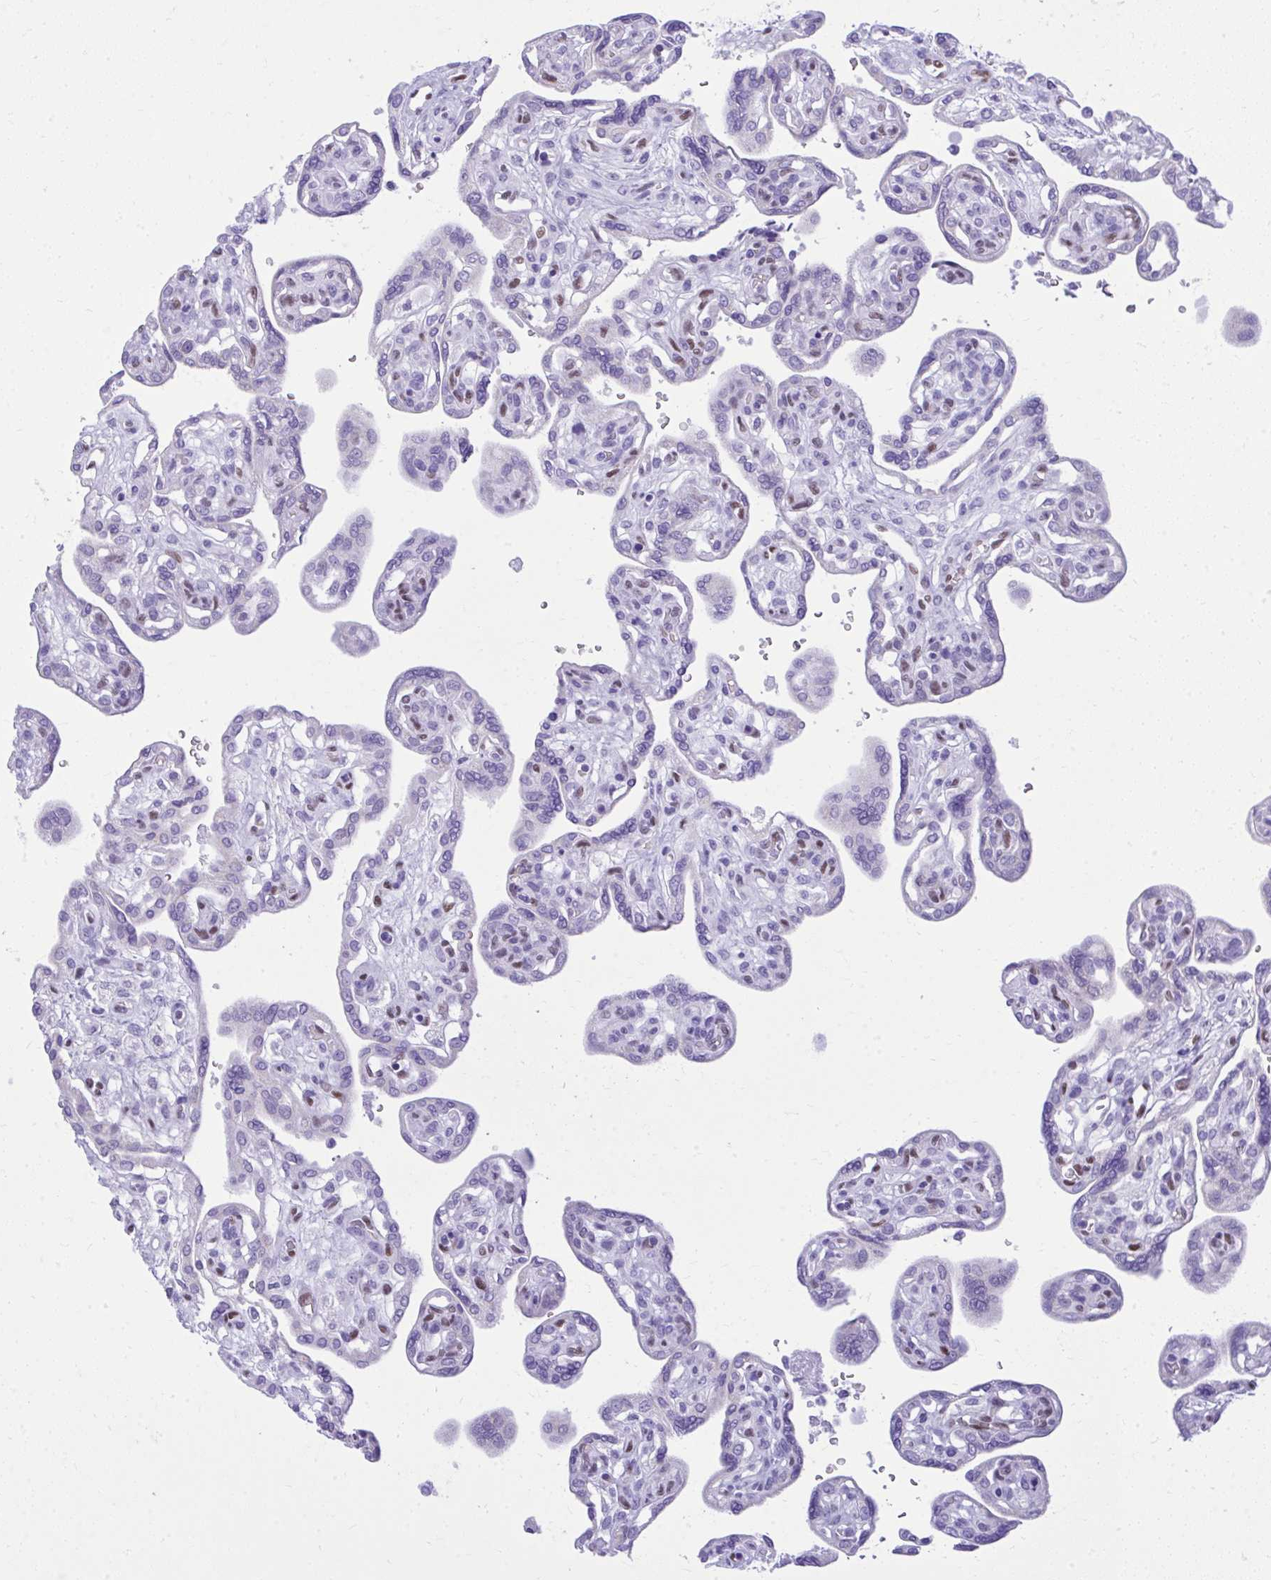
{"staining": {"intensity": "negative", "quantity": "none", "location": "none"}, "tissue": "placenta", "cell_type": "Decidual cells", "image_type": "normal", "snomed": [{"axis": "morphology", "description": "Normal tissue, NOS"}, {"axis": "topography", "description": "Placenta"}], "caption": "Immunohistochemistry (IHC) micrograph of benign placenta: placenta stained with DAB (3,3'-diaminobenzidine) reveals no significant protein staining in decidual cells.", "gene": "RALYL", "patient": {"sex": "female", "age": 39}}